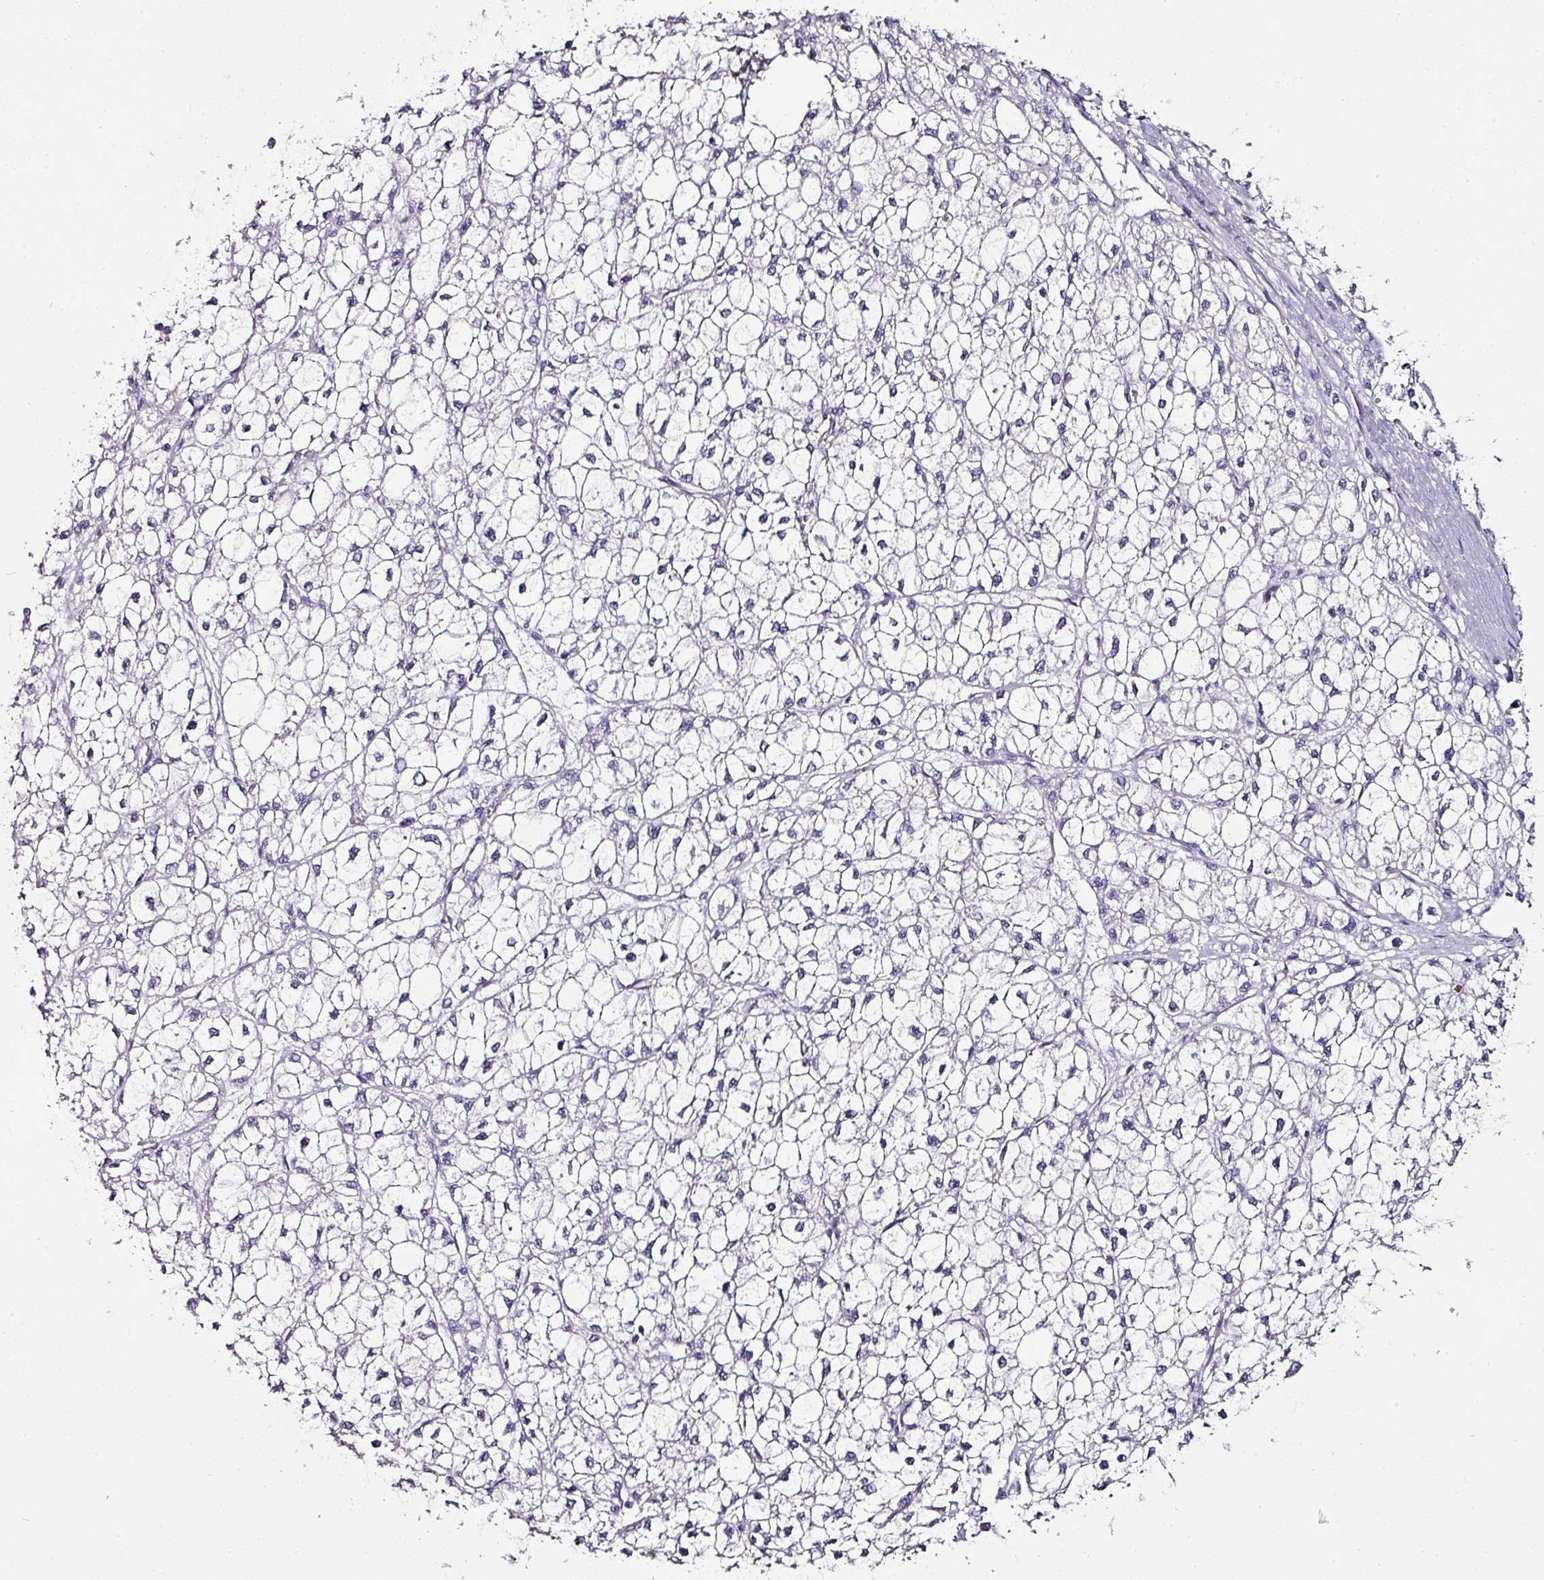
{"staining": {"intensity": "negative", "quantity": "none", "location": "none"}, "tissue": "liver cancer", "cell_type": "Tumor cells", "image_type": "cancer", "snomed": [{"axis": "morphology", "description": "Carcinoma, Hepatocellular, NOS"}, {"axis": "topography", "description": "Liver"}], "caption": "Micrograph shows no significant protein expression in tumor cells of hepatocellular carcinoma (liver).", "gene": "TMPRSS9", "patient": {"sex": "female", "age": 43}}